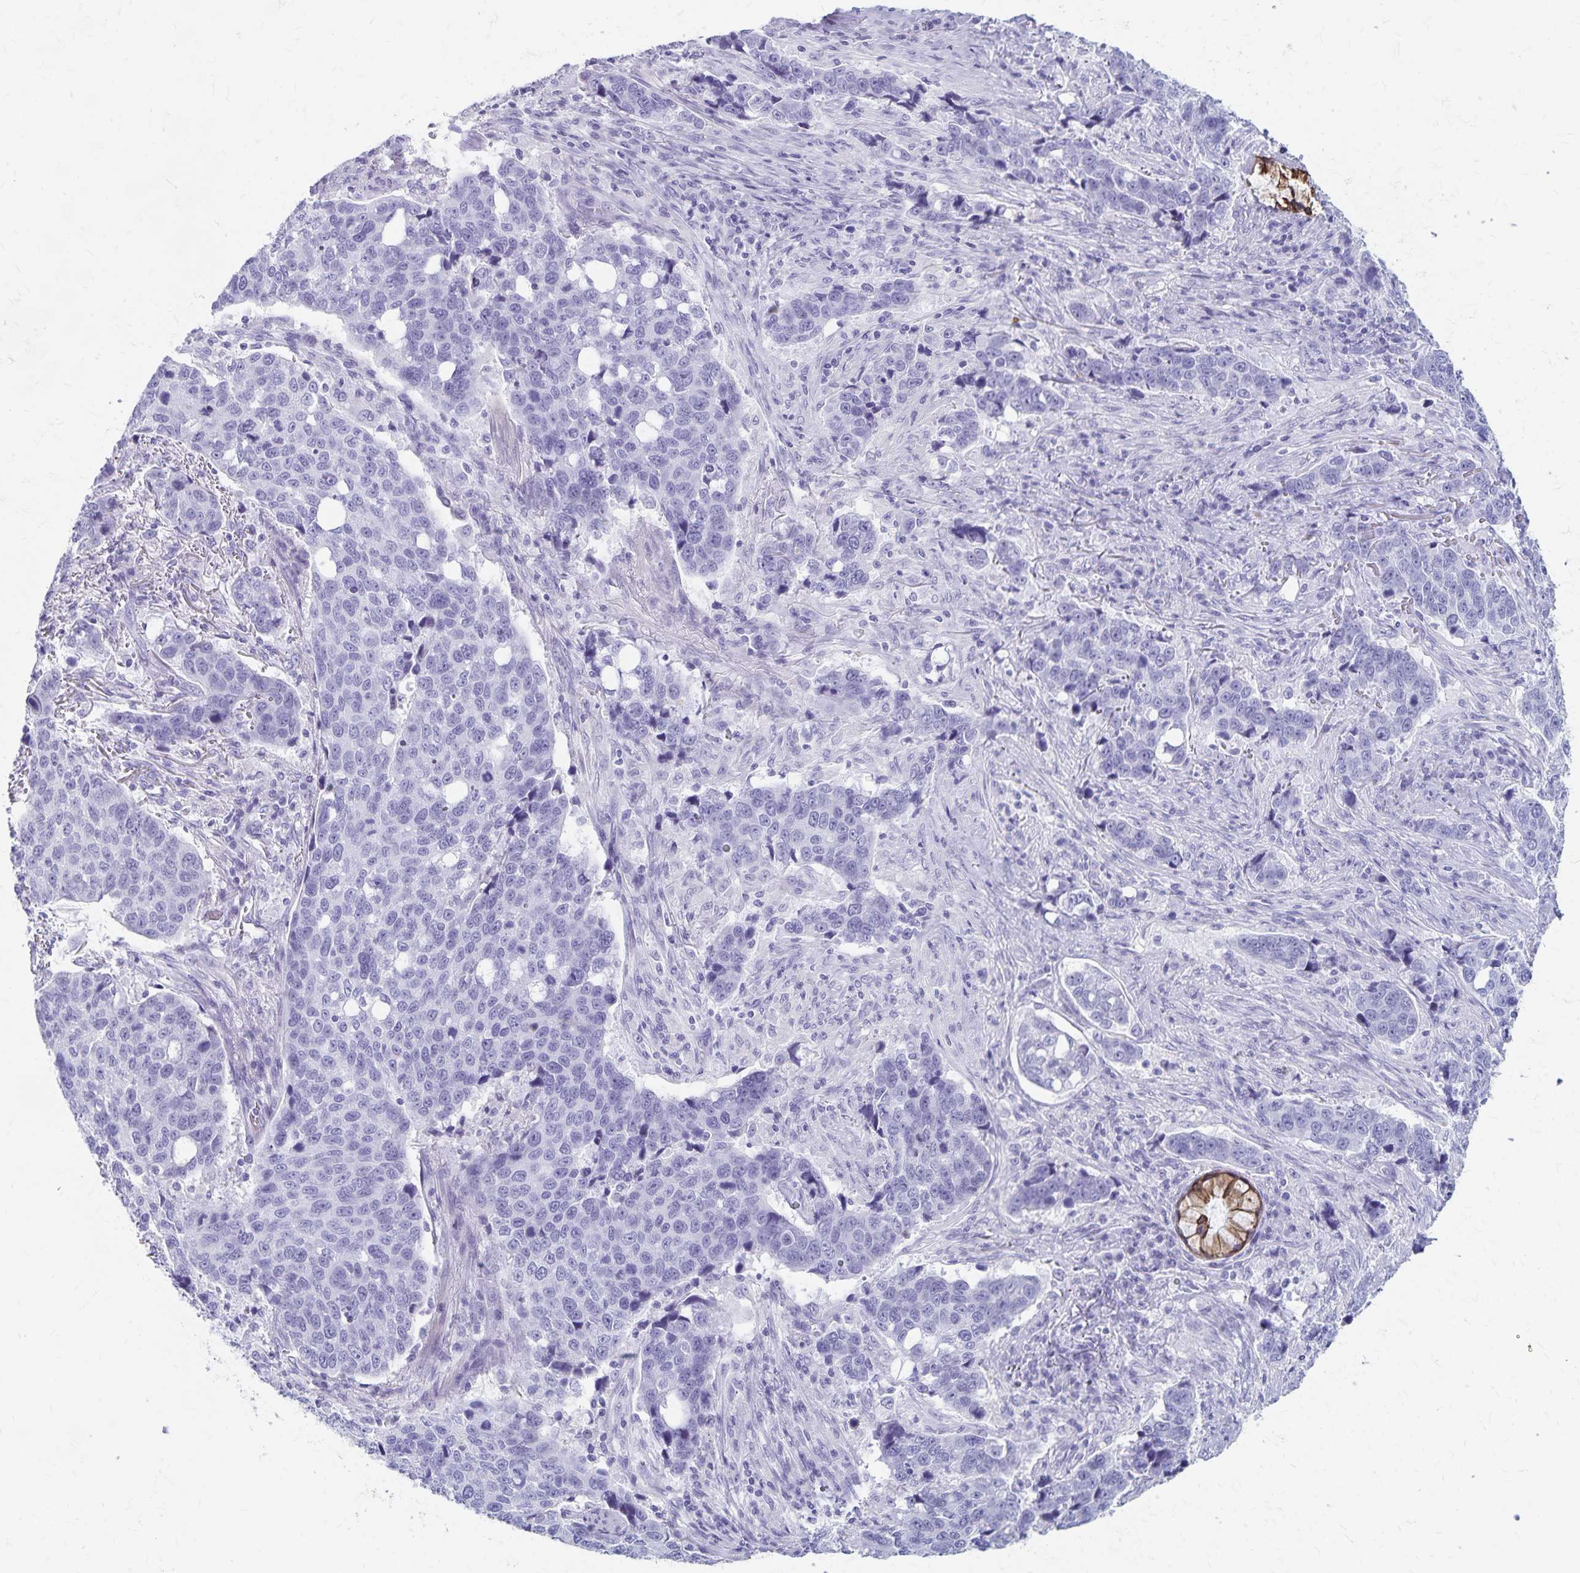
{"staining": {"intensity": "negative", "quantity": "none", "location": "none"}, "tissue": "lung cancer", "cell_type": "Tumor cells", "image_type": "cancer", "snomed": [{"axis": "morphology", "description": "Squamous cell carcinoma, NOS"}, {"axis": "topography", "description": "Lymph node"}, {"axis": "topography", "description": "Lung"}], "caption": "This is an immunohistochemistry (IHC) image of human lung cancer (squamous cell carcinoma). There is no staining in tumor cells.", "gene": "GPBAR1", "patient": {"sex": "male", "age": 61}}